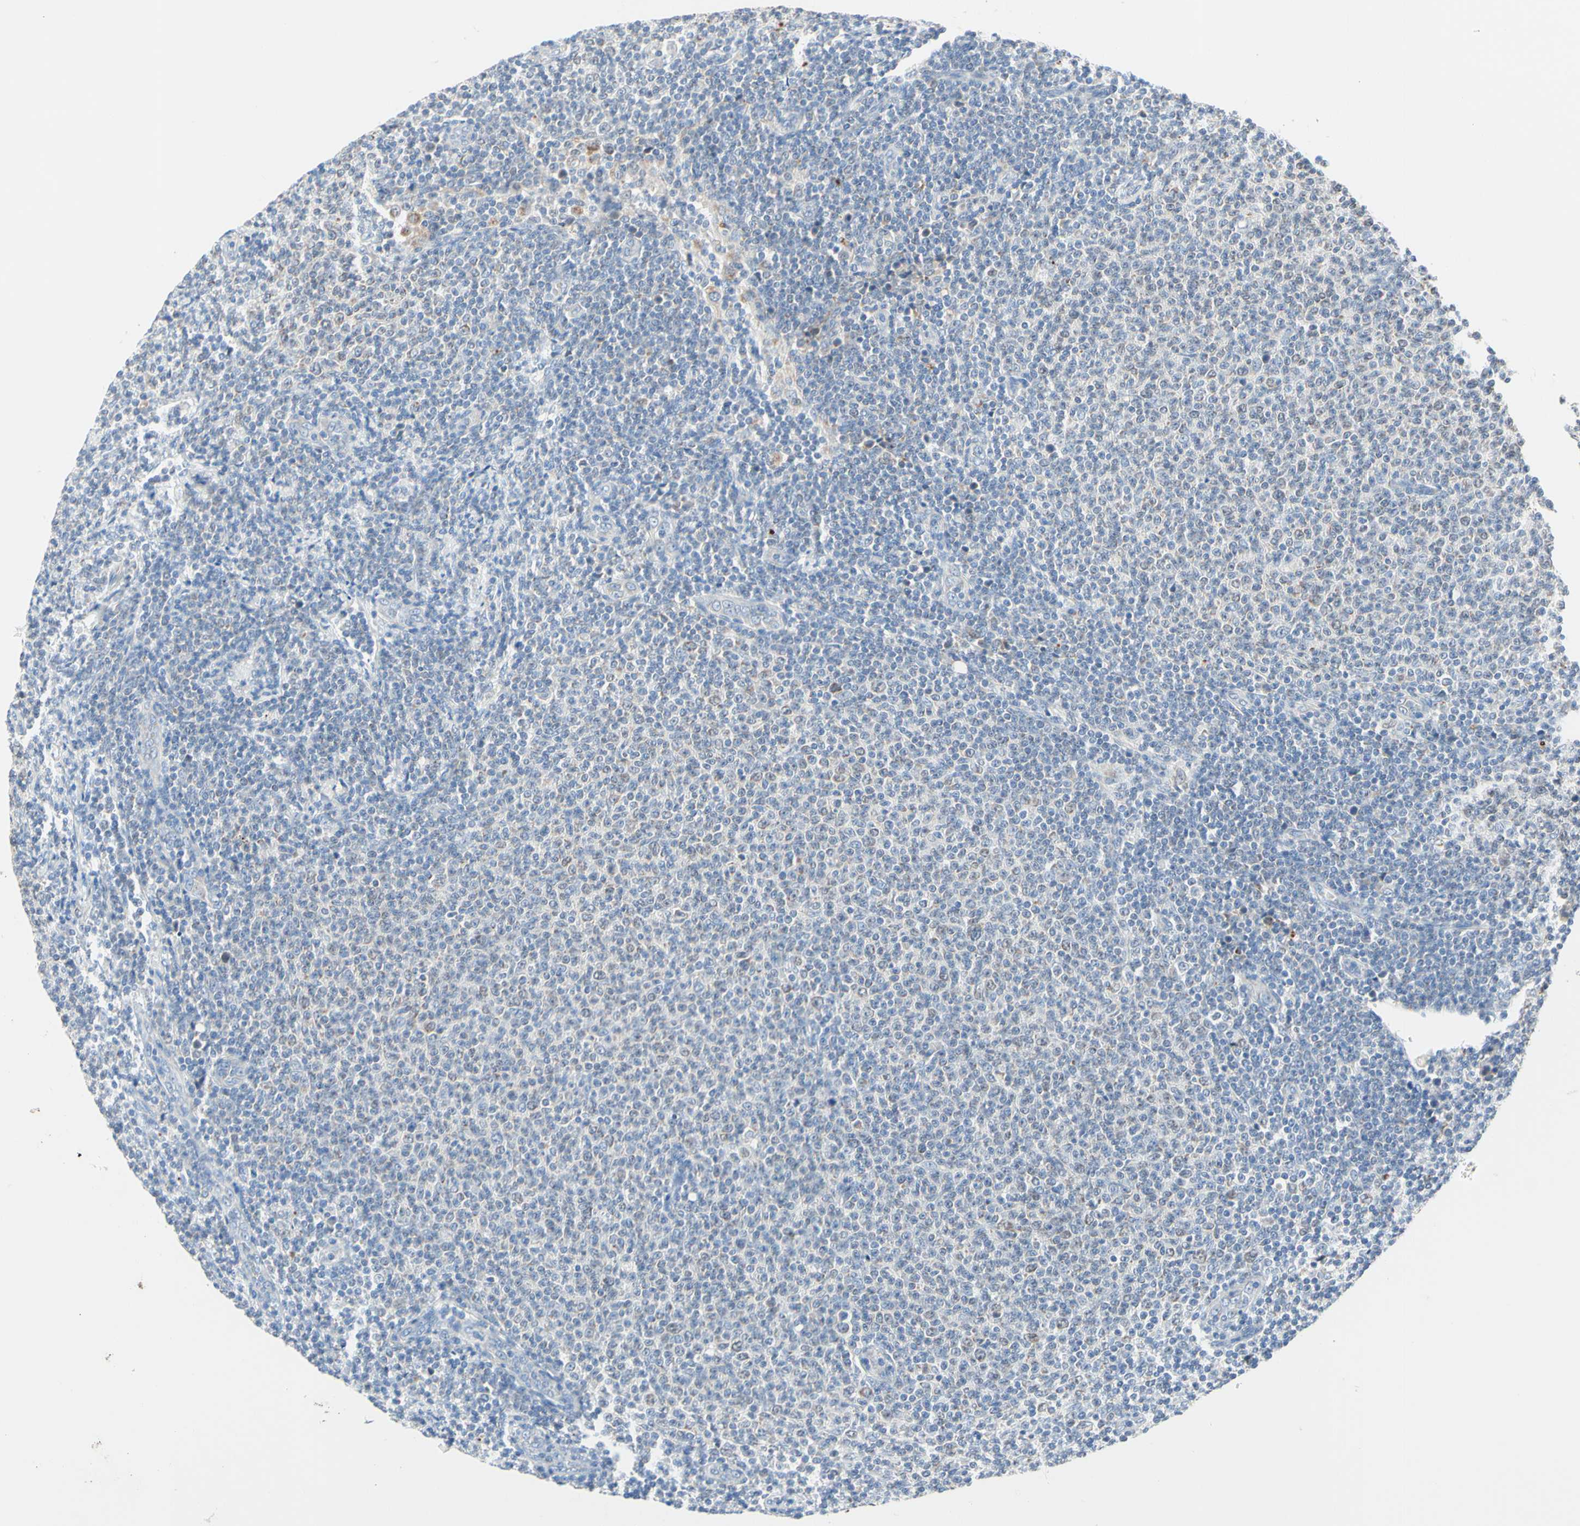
{"staining": {"intensity": "negative", "quantity": "none", "location": "none"}, "tissue": "lymphoma", "cell_type": "Tumor cells", "image_type": "cancer", "snomed": [{"axis": "morphology", "description": "Malignant lymphoma, non-Hodgkin's type, Low grade"}, {"axis": "topography", "description": "Lymph node"}], "caption": "Lymphoma was stained to show a protein in brown. There is no significant staining in tumor cells.", "gene": "MFF", "patient": {"sex": "male", "age": 66}}